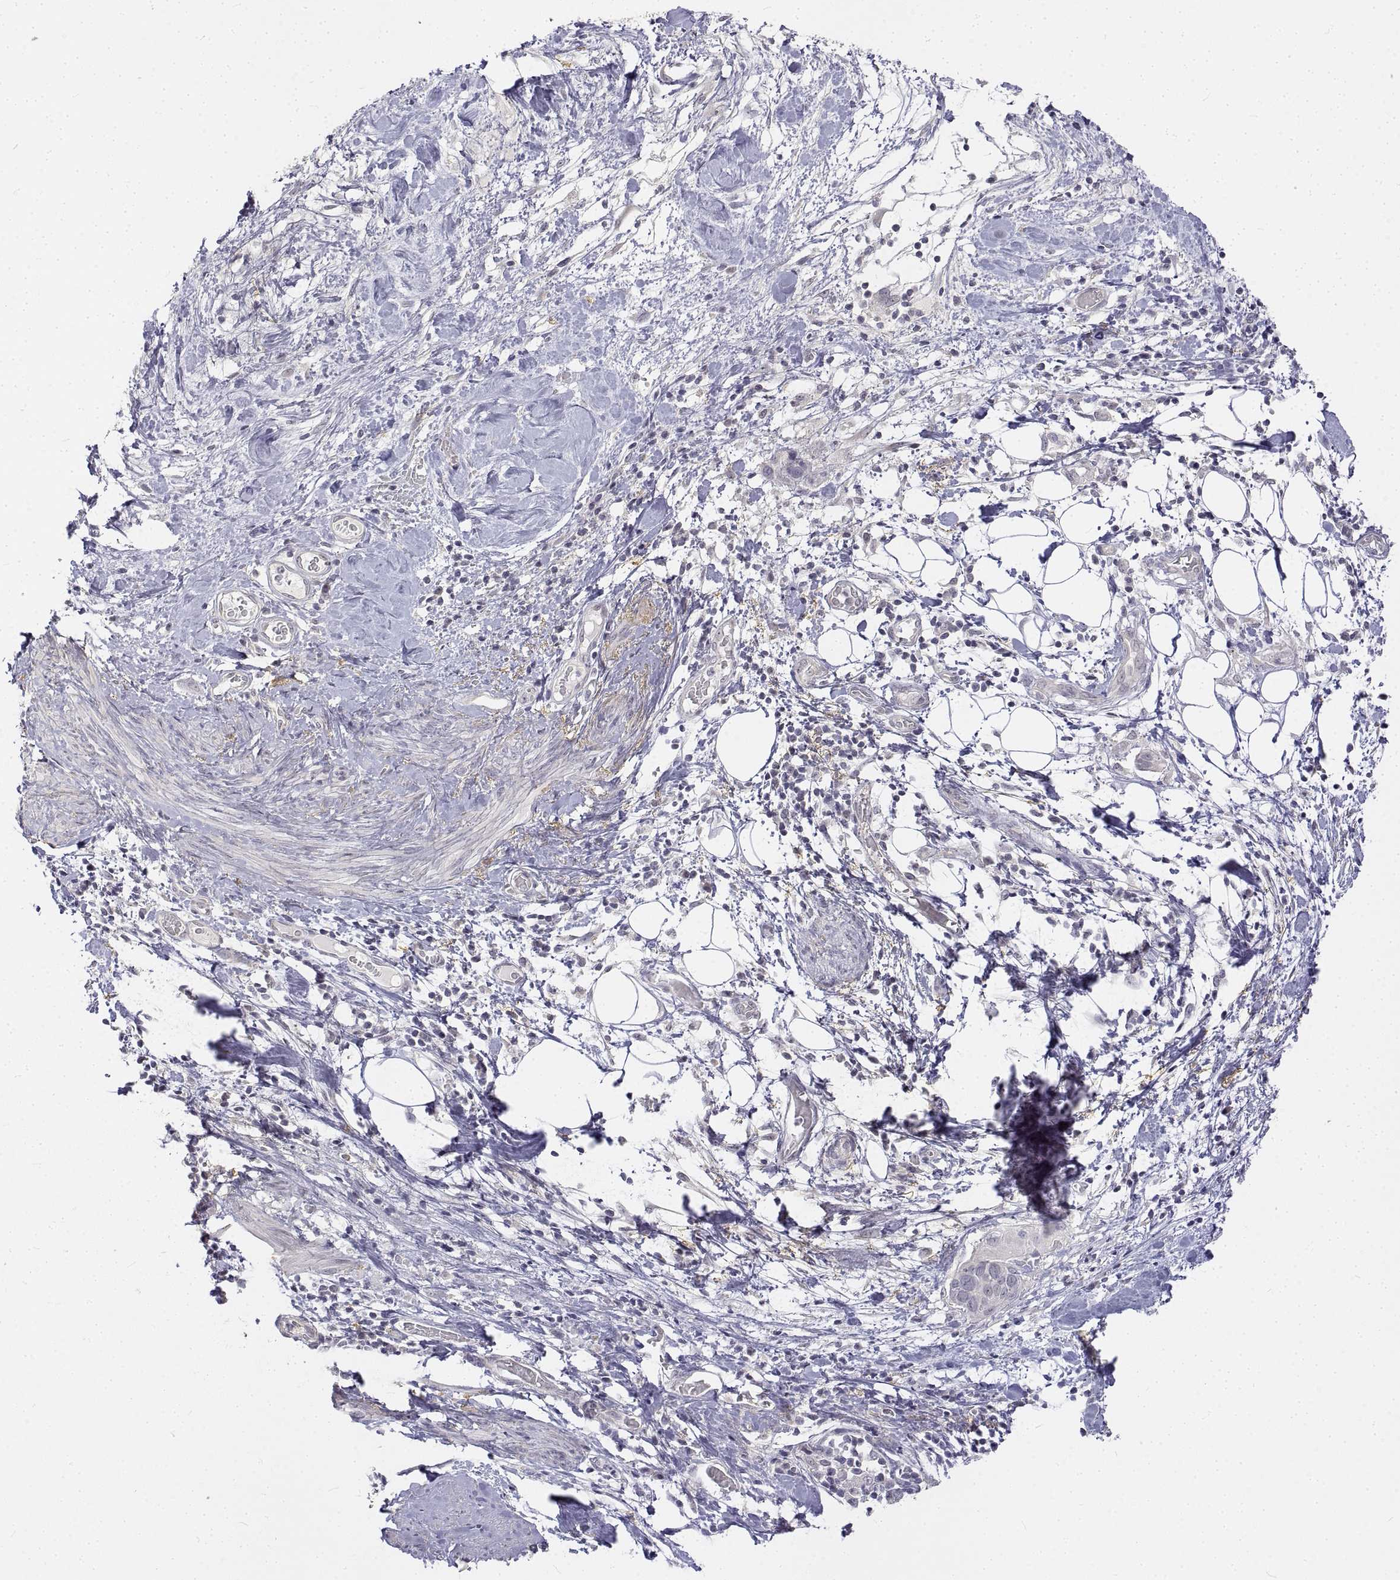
{"staining": {"intensity": "negative", "quantity": "none", "location": "none"}, "tissue": "cervical cancer", "cell_type": "Tumor cells", "image_type": "cancer", "snomed": [{"axis": "morphology", "description": "Squamous cell carcinoma, NOS"}, {"axis": "topography", "description": "Cervix"}], "caption": "Tumor cells are negative for brown protein staining in cervical cancer (squamous cell carcinoma).", "gene": "ANO2", "patient": {"sex": "female", "age": 39}}